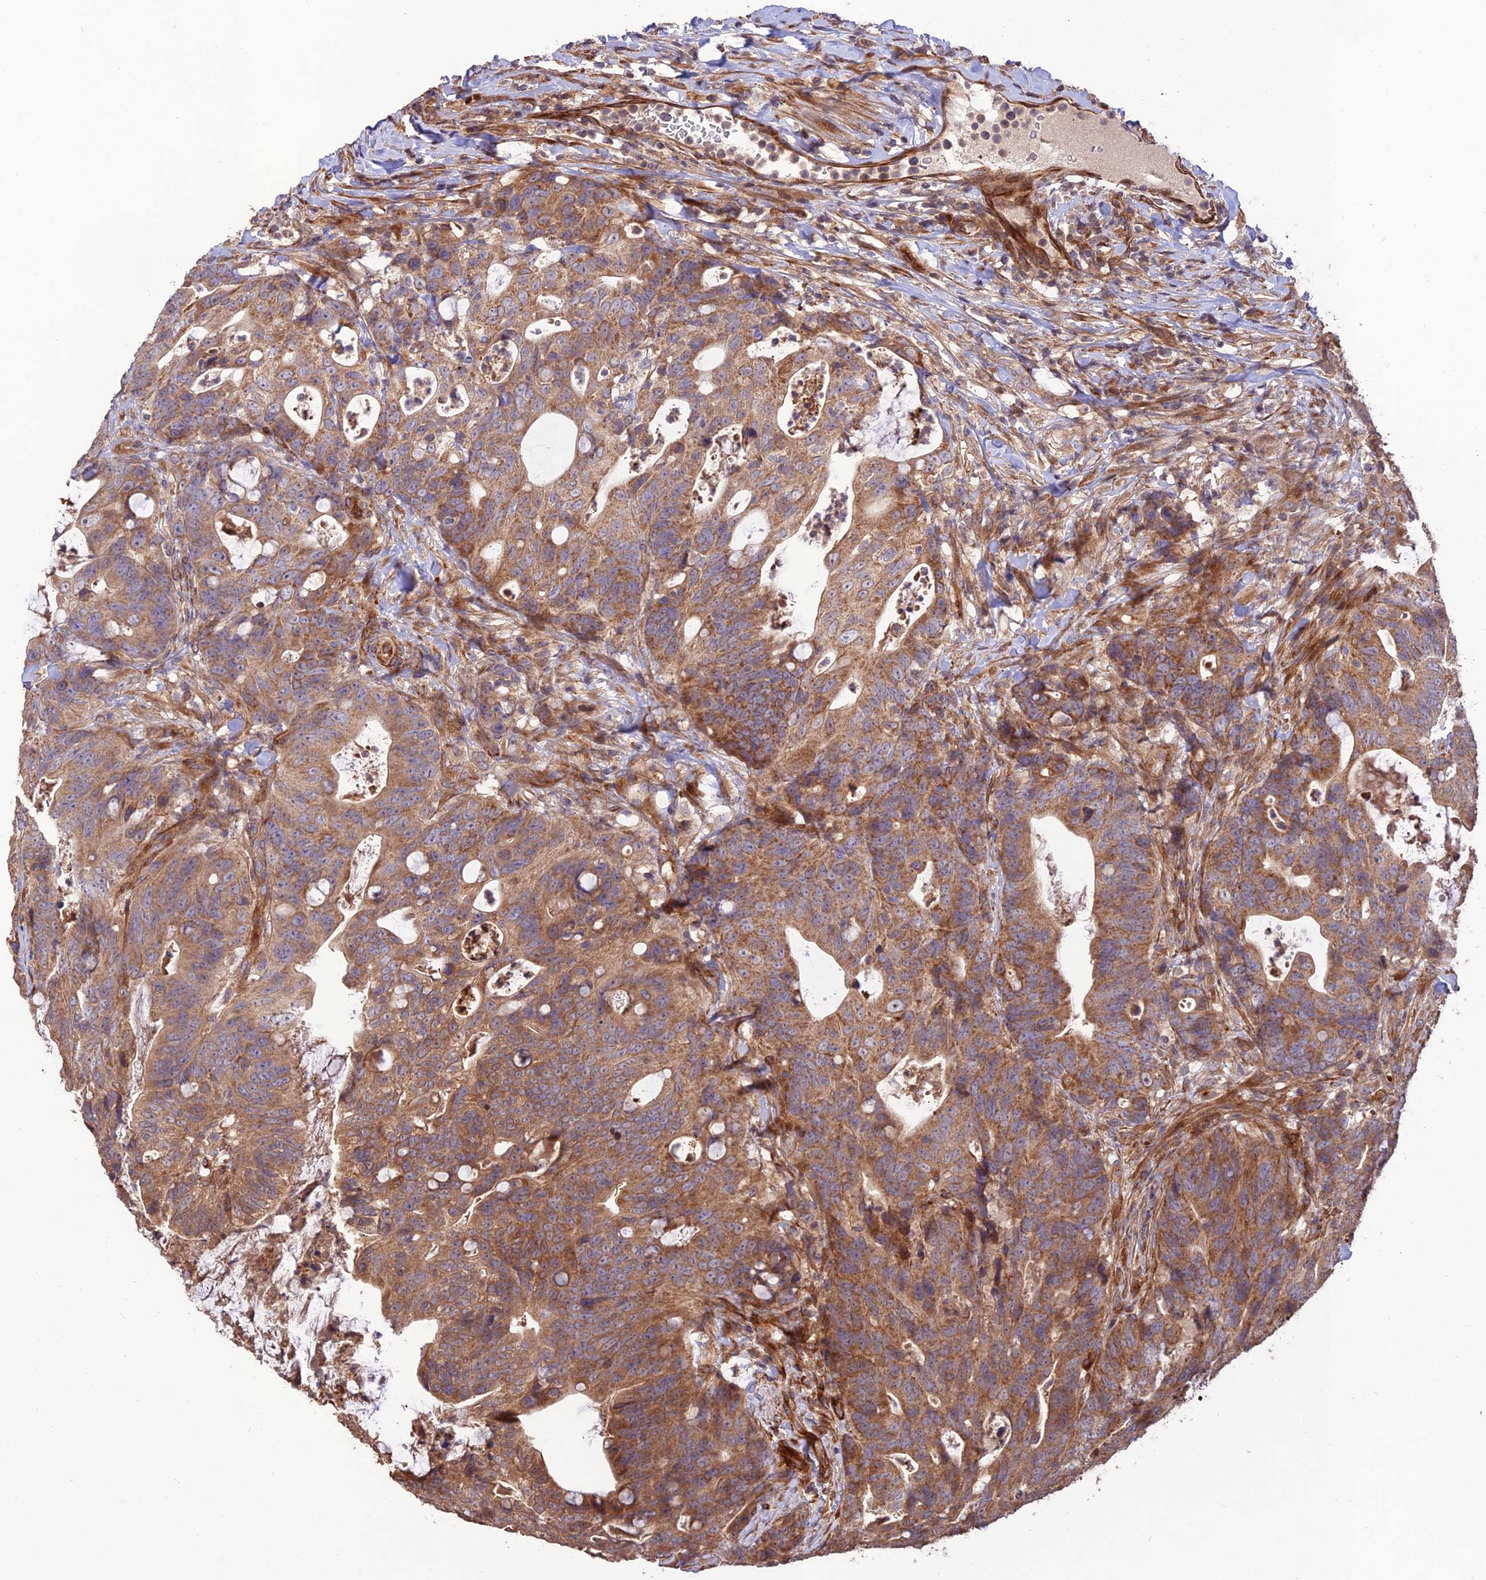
{"staining": {"intensity": "moderate", "quantity": ">75%", "location": "cytoplasmic/membranous"}, "tissue": "colorectal cancer", "cell_type": "Tumor cells", "image_type": "cancer", "snomed": [{"axis": "morphology", "description": "Adenocarcinoma, NOS"}, {"axis": "topography", "description": "Colon"}], "caption": "Tumor cells display moderate cytoplasmic/membranous staining in approximately >75% of cells in adenocarcinoma (colorectal).", "gene": "CREBL2", "patient": {"sex": "female", "age": 82}}